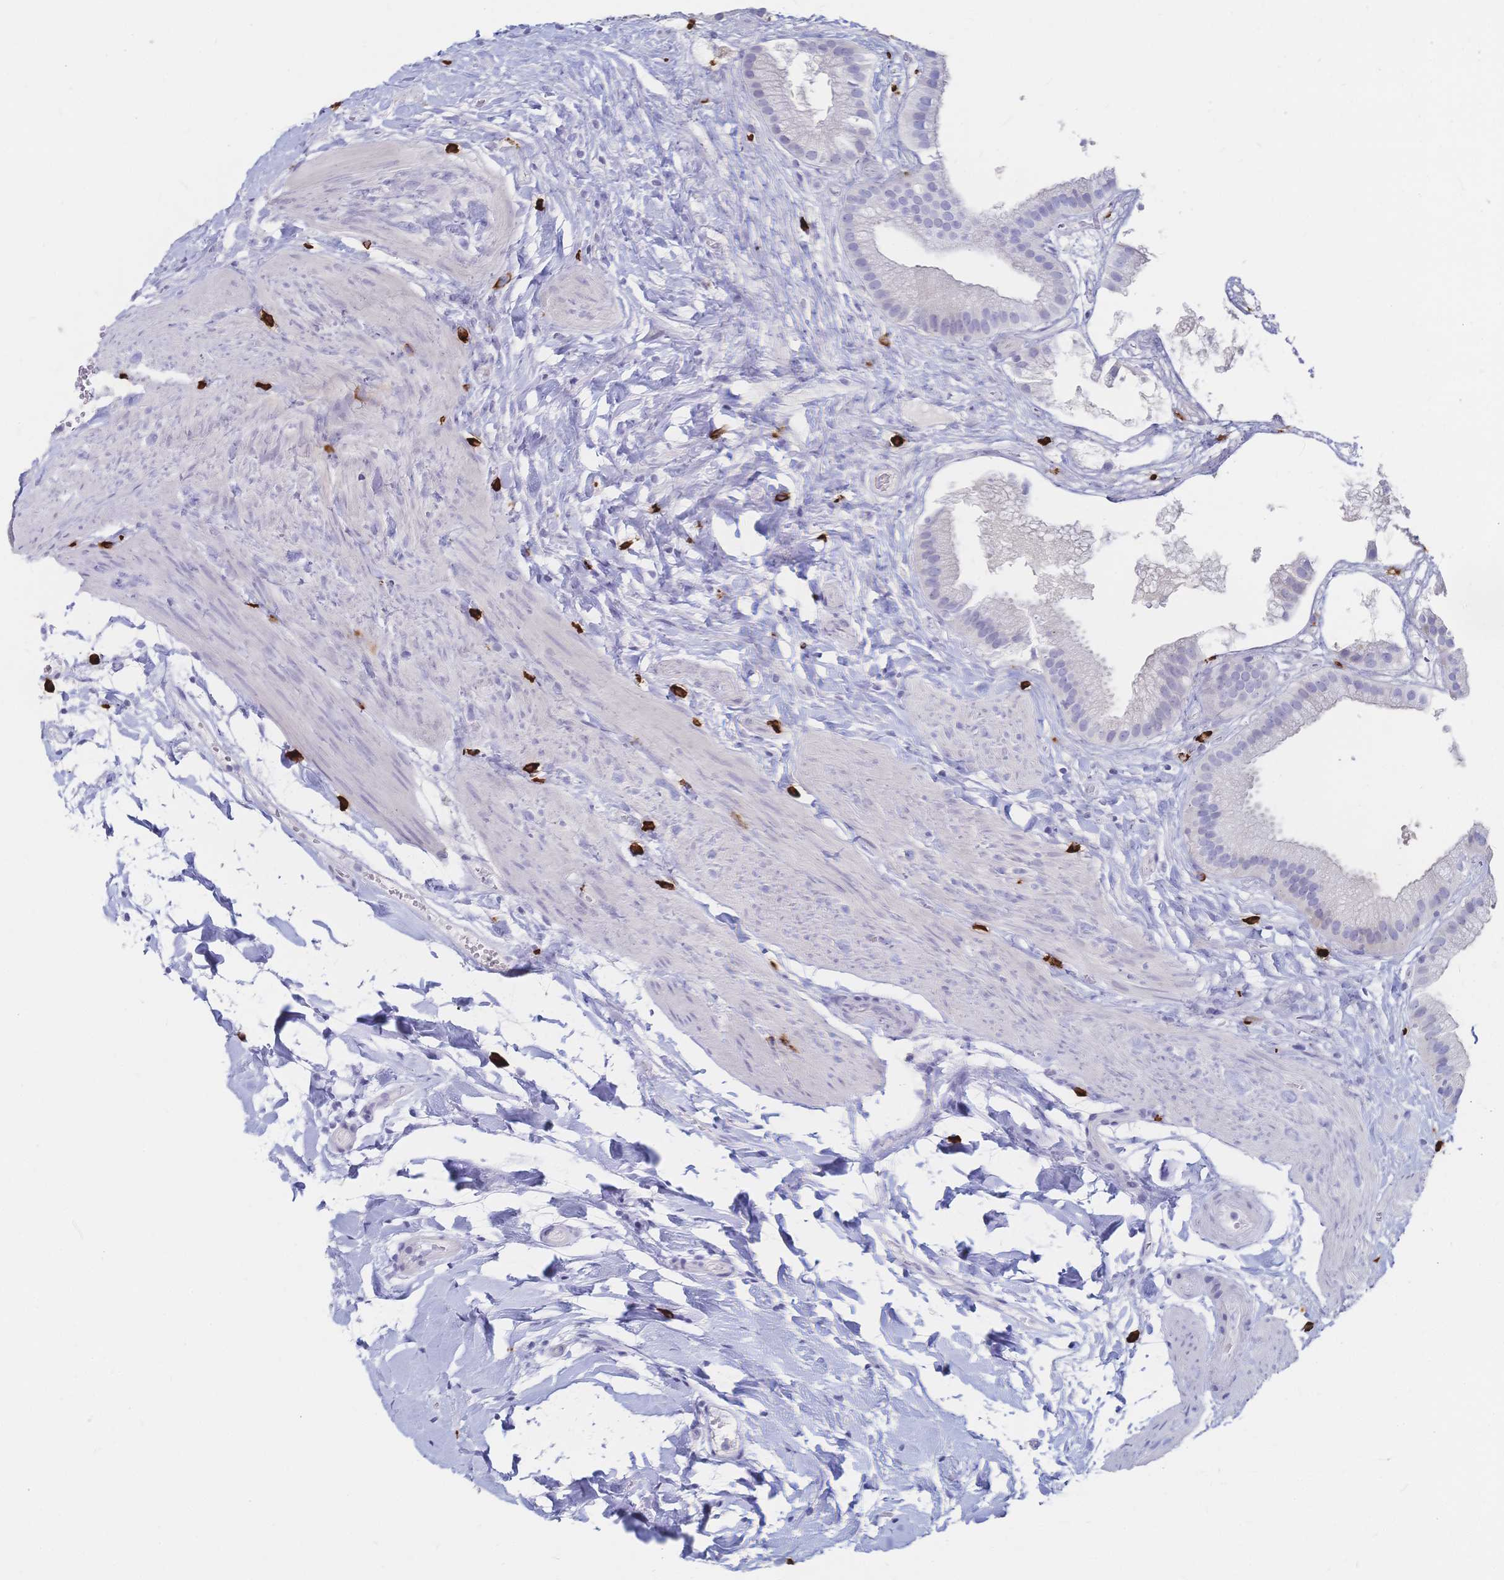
{"staining": {"intensity": "negative", "quantity": "none", "location": "none"}, "tissue": "gallbladder", "cell_type": "Glandular cells", "image_type": "normal", "snomed": [{"axis": "morphology", "description": "Normal tissue, NOS"}, {"axis": "topography", "description": "Gallbladder"}], "caption": "The photomicrograph demonstrates no significant expression in glandular cells of gallbladder. (Brightfield microscopy of DAB (3,3'-diaminobenzidine) immunohistochemistry at high magnification).", "gene": "IL2RB", "patient": {"sex": "female", "age": 63}}